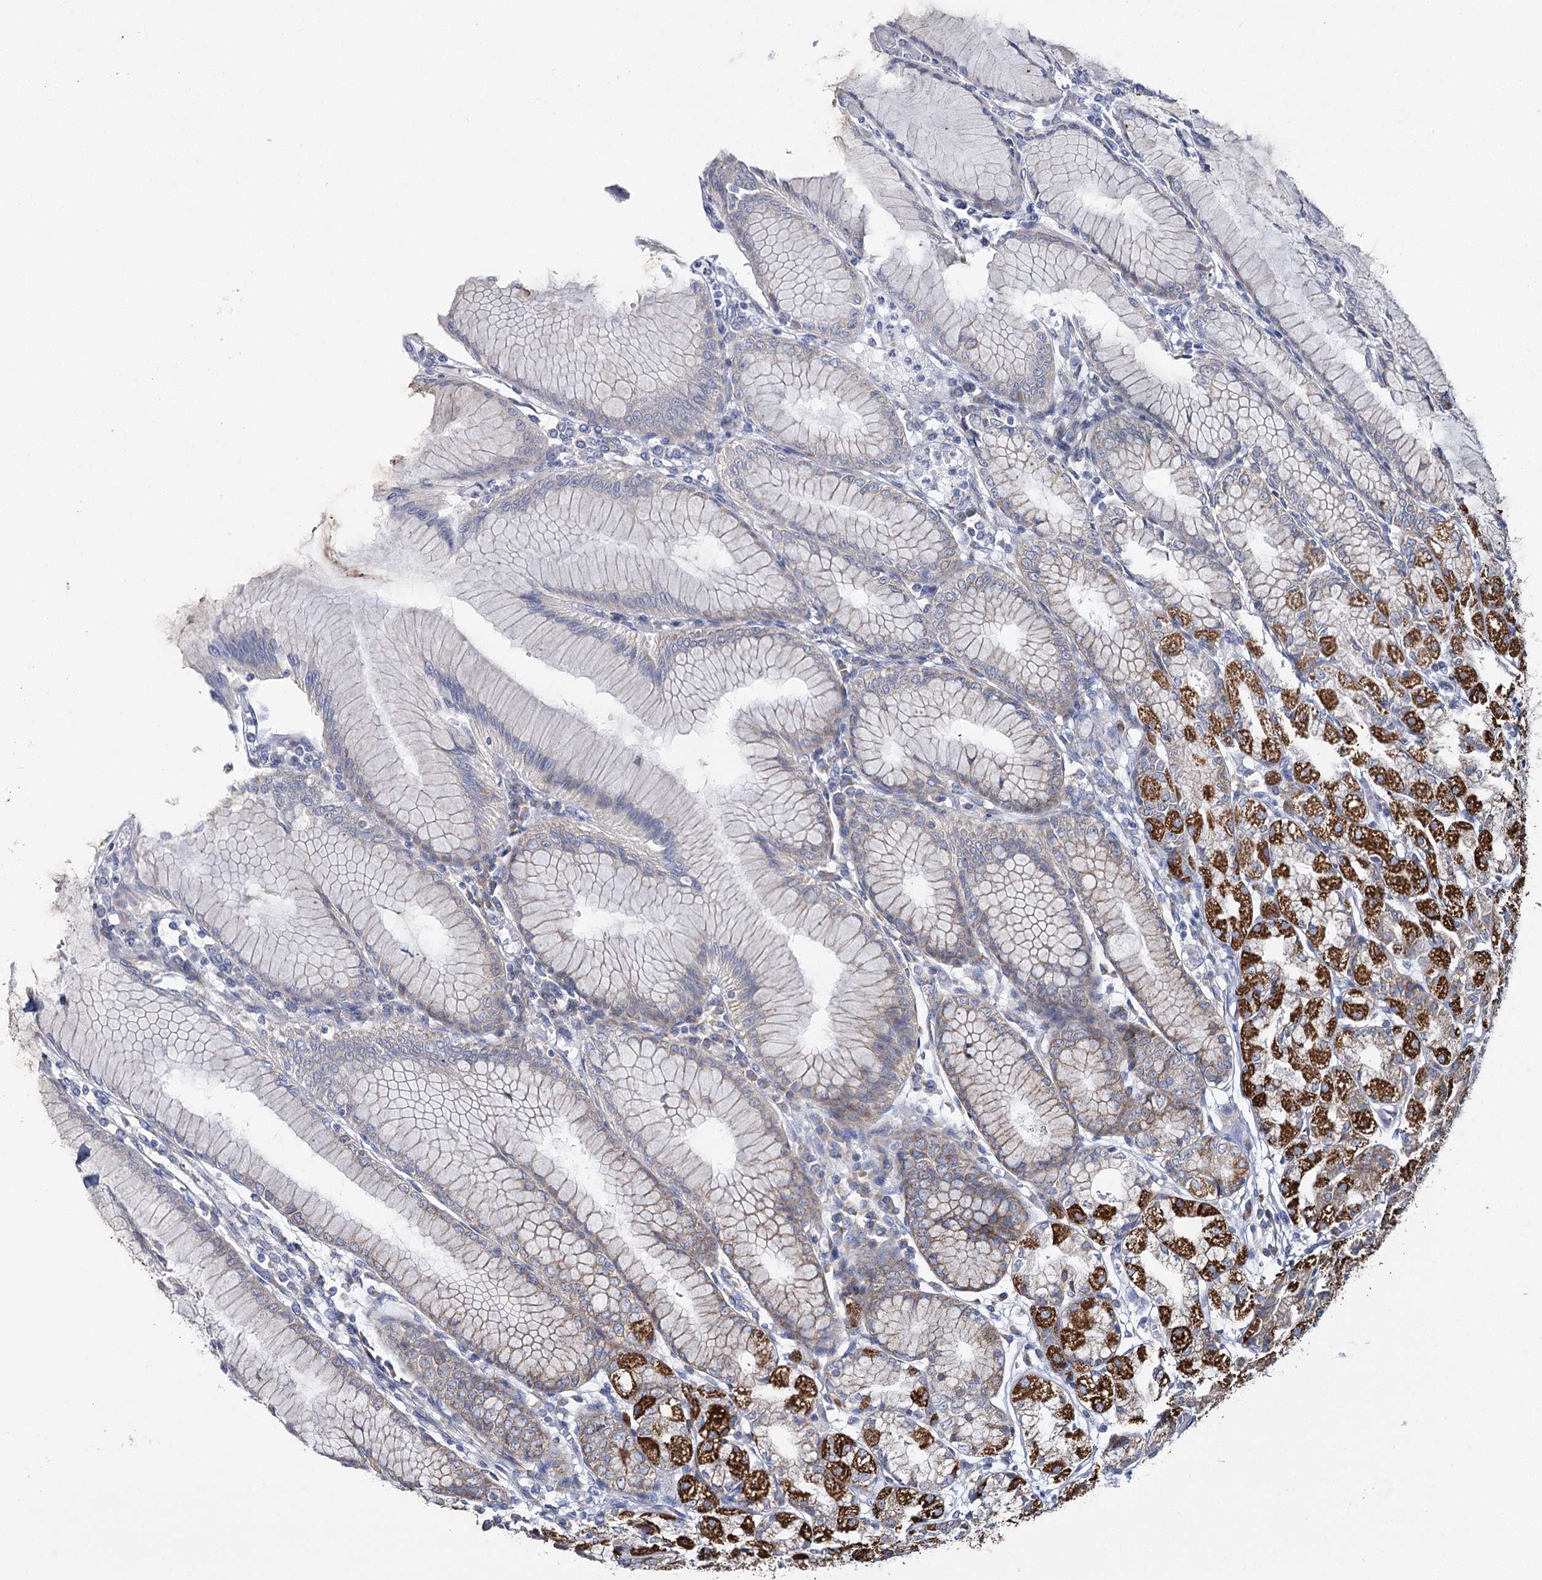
{"staining": {"intensity": "strong", "quantity": "25%-75%", "location": "cytoplasmic/membranous"}, "tissue": "stomach", "cell_type": "Glandular cells", "image_type": "normal", "snomed": [{"axis": "morphology", "description": "Normal tissue, NOS"}, {"axis": "topography", "description": "Stomach"}], "caption": "Human stomach stained for a protein (brown) displays strong cytoplasmic/membranous positive staining in approximately 25%-75% of glandular cells.", "gene": "THUMPD3", "patient": {"sex": "female", "age": 57}}